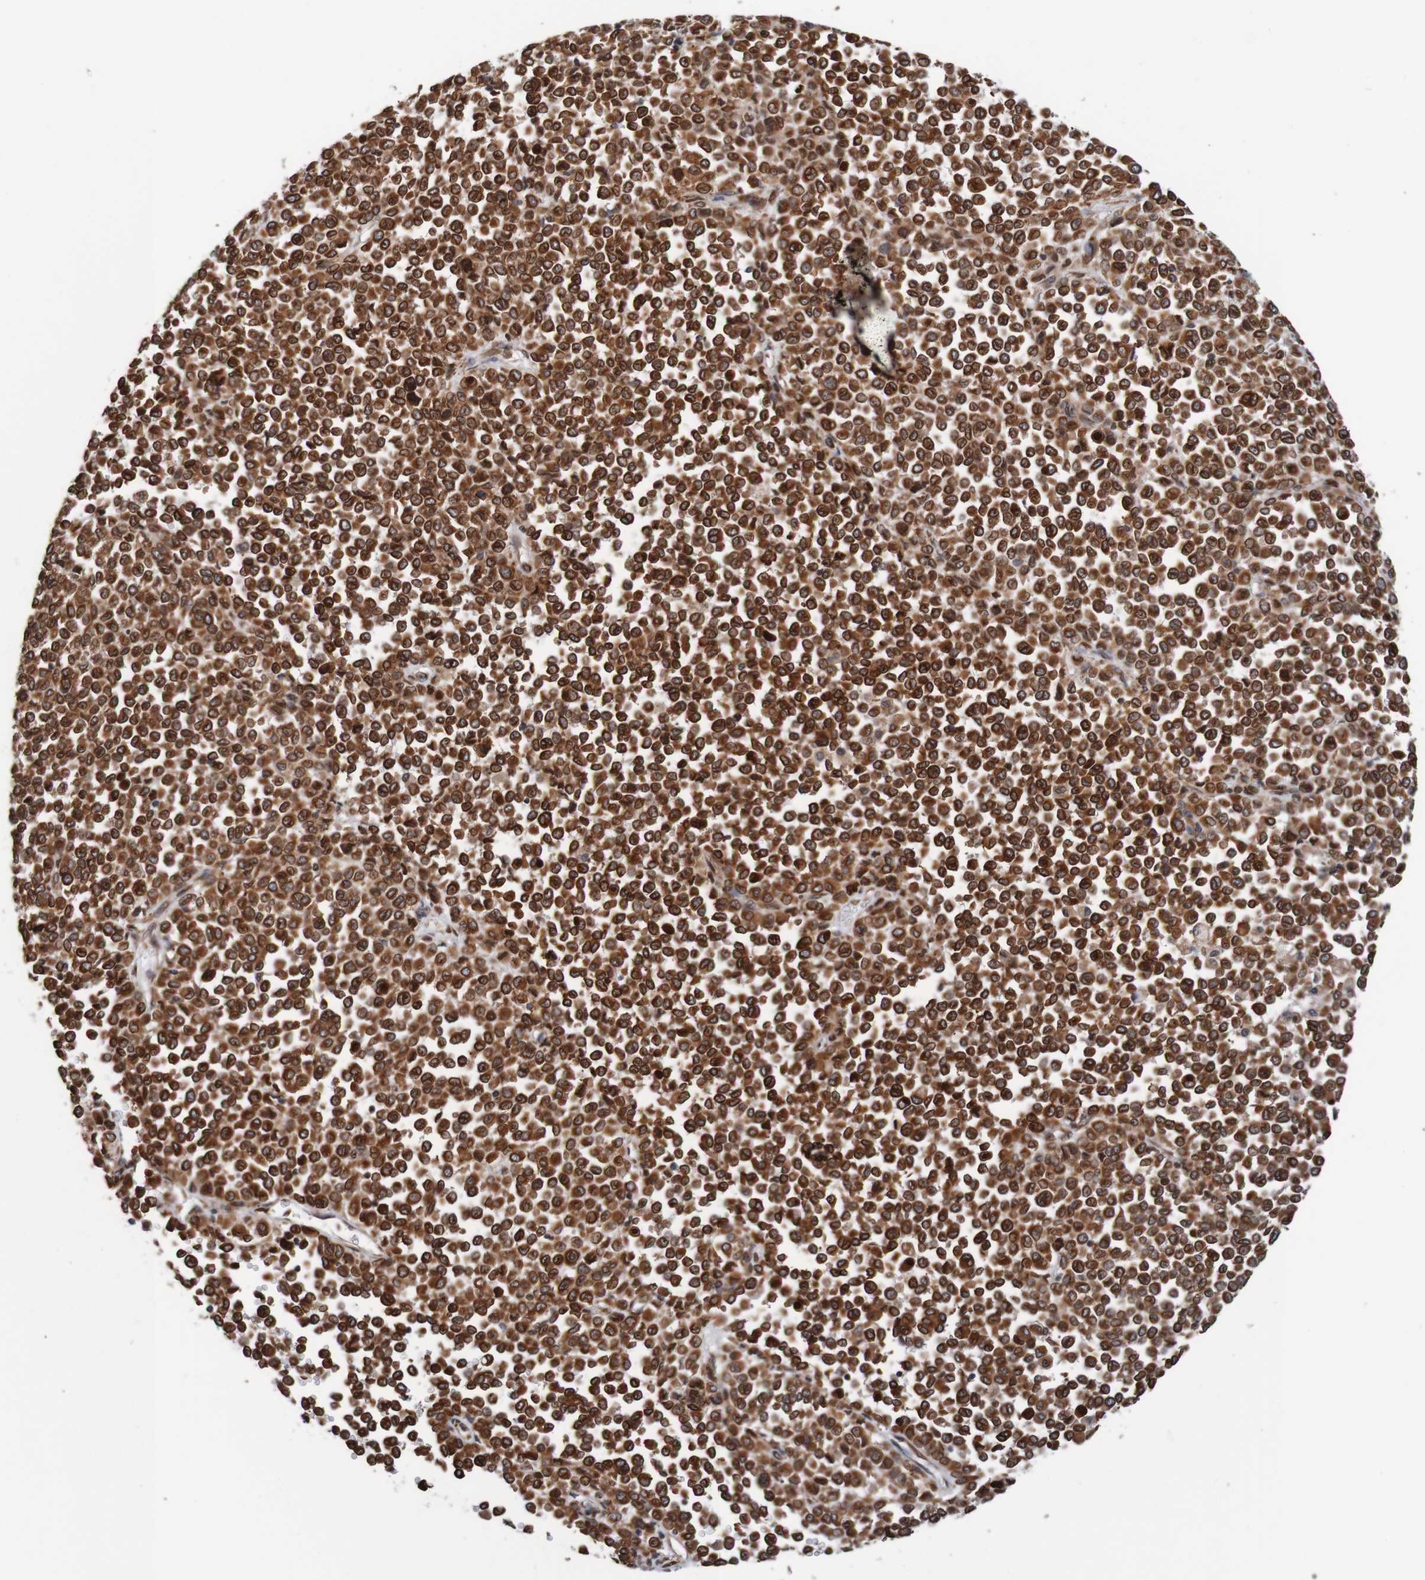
{"staining": {"intensity": "strong", "quantity": ">75%", "location": "cytoplasmic/membranous,nuclear"}, "tissue": "melanoma", "cell_type": "Tumor cells", "image_type": "cancer", "snomed": [{"axis": "morphology", "description": "Malignant melanoma, Metastatic site"}, {"axis": "topography", "description": "Pancreas"}], "caption": "Tumor cells display strong cytoplasmic/membranous and nuclear positivity in approximately >75% of cells in melanoma.", "gene": "TMEM109", "patient": {"sex": "female", "age": 30}}